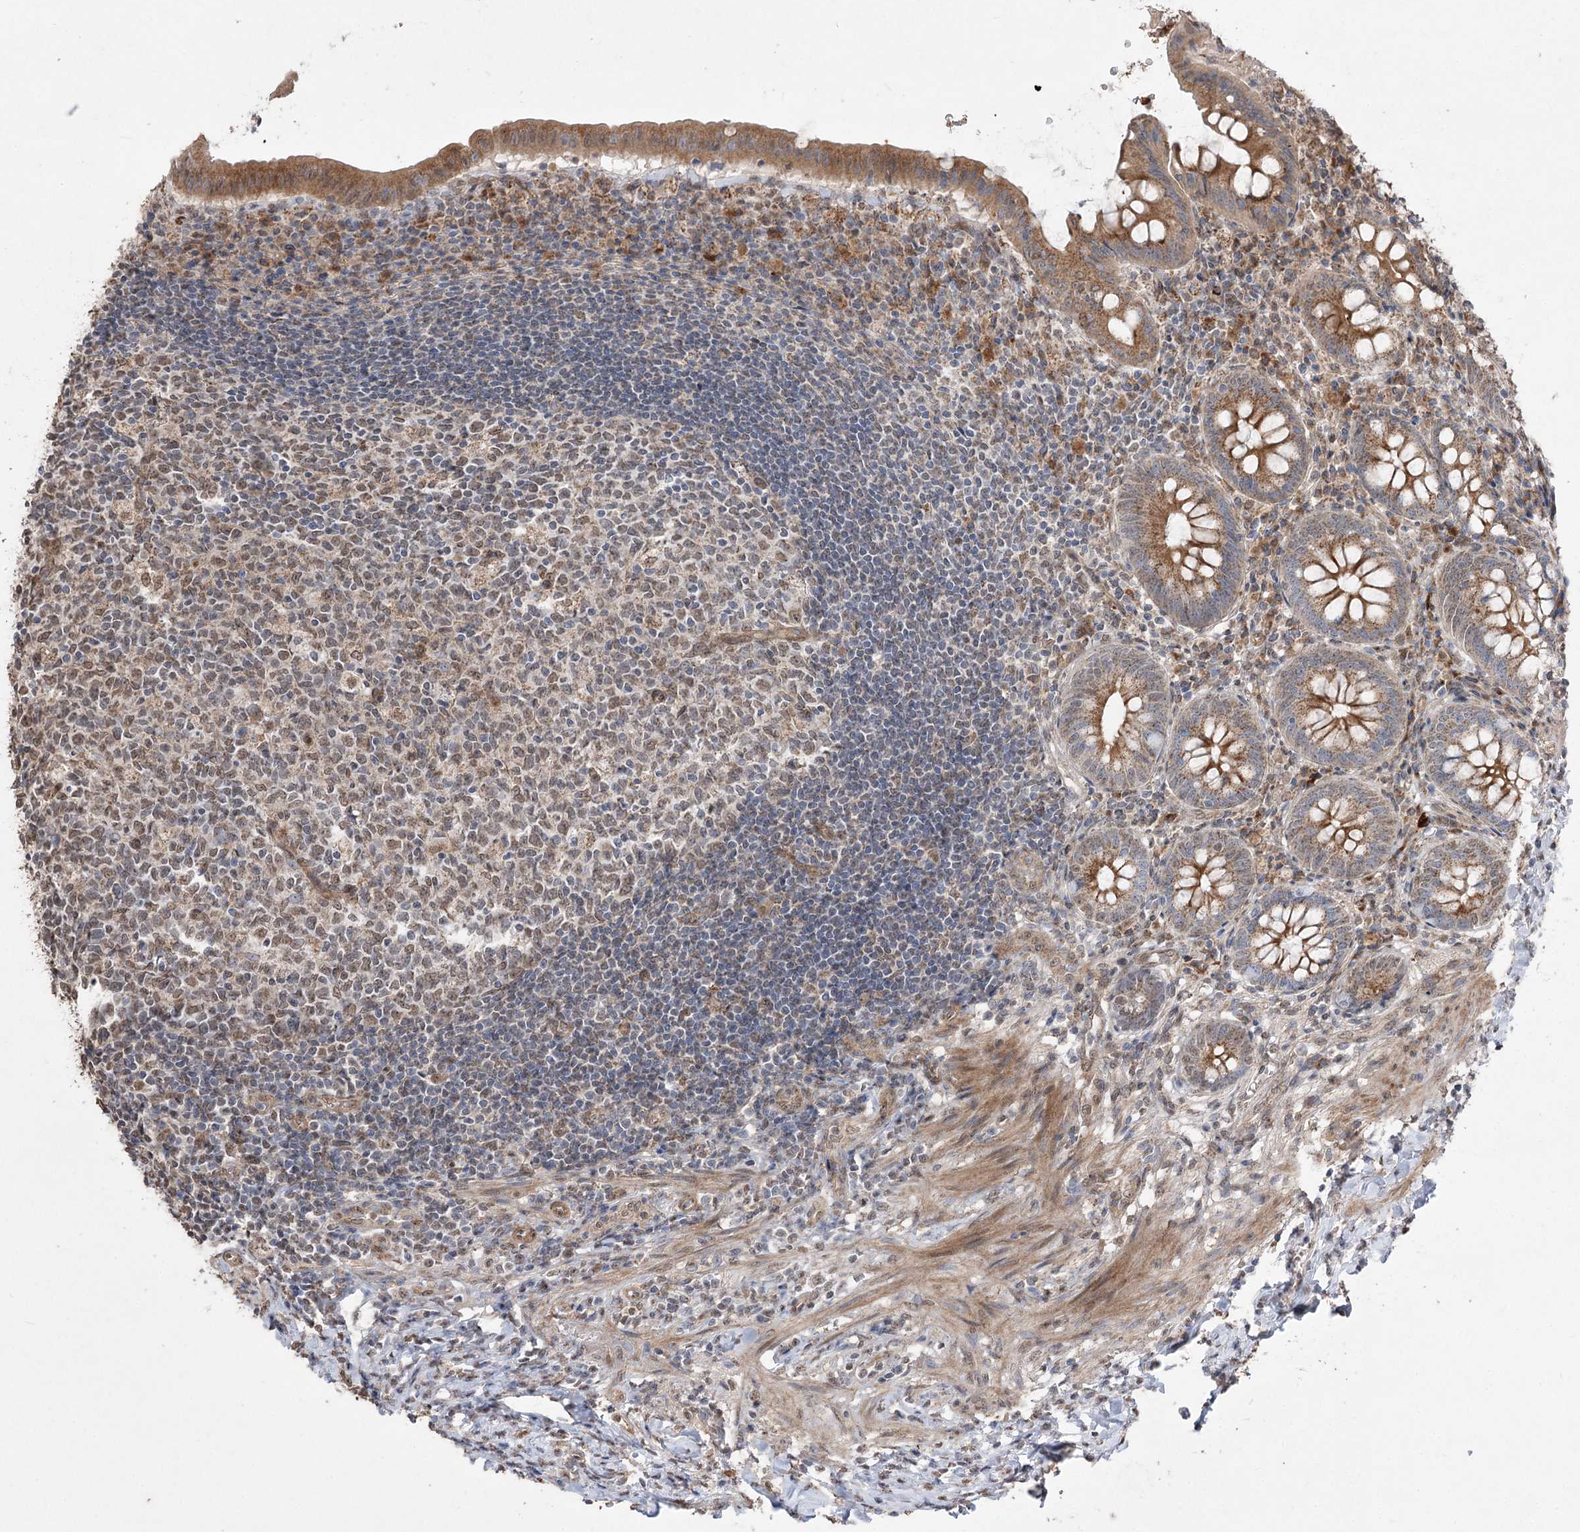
{"staining": {"intensity": "strong", "quantity": ">75%", "location": "cytoplasmic/membranous"}, "tissue": "appendix", "cell_type": "Glandular cells", "image_type": "normal", "snomed": [{"axis": "morphology", "description": "Normal tissue, NOS"}, {"axis": "topography", "description": "Appendix"}], "caption": "Immunohistochemical staining of normal appendix demonstrates strong cytoplasmic/membranous protein staining in approximately >75% of glandular cells.", "gene": "ZSCAN23", "patient": {"sex": "female", "age": 54}}